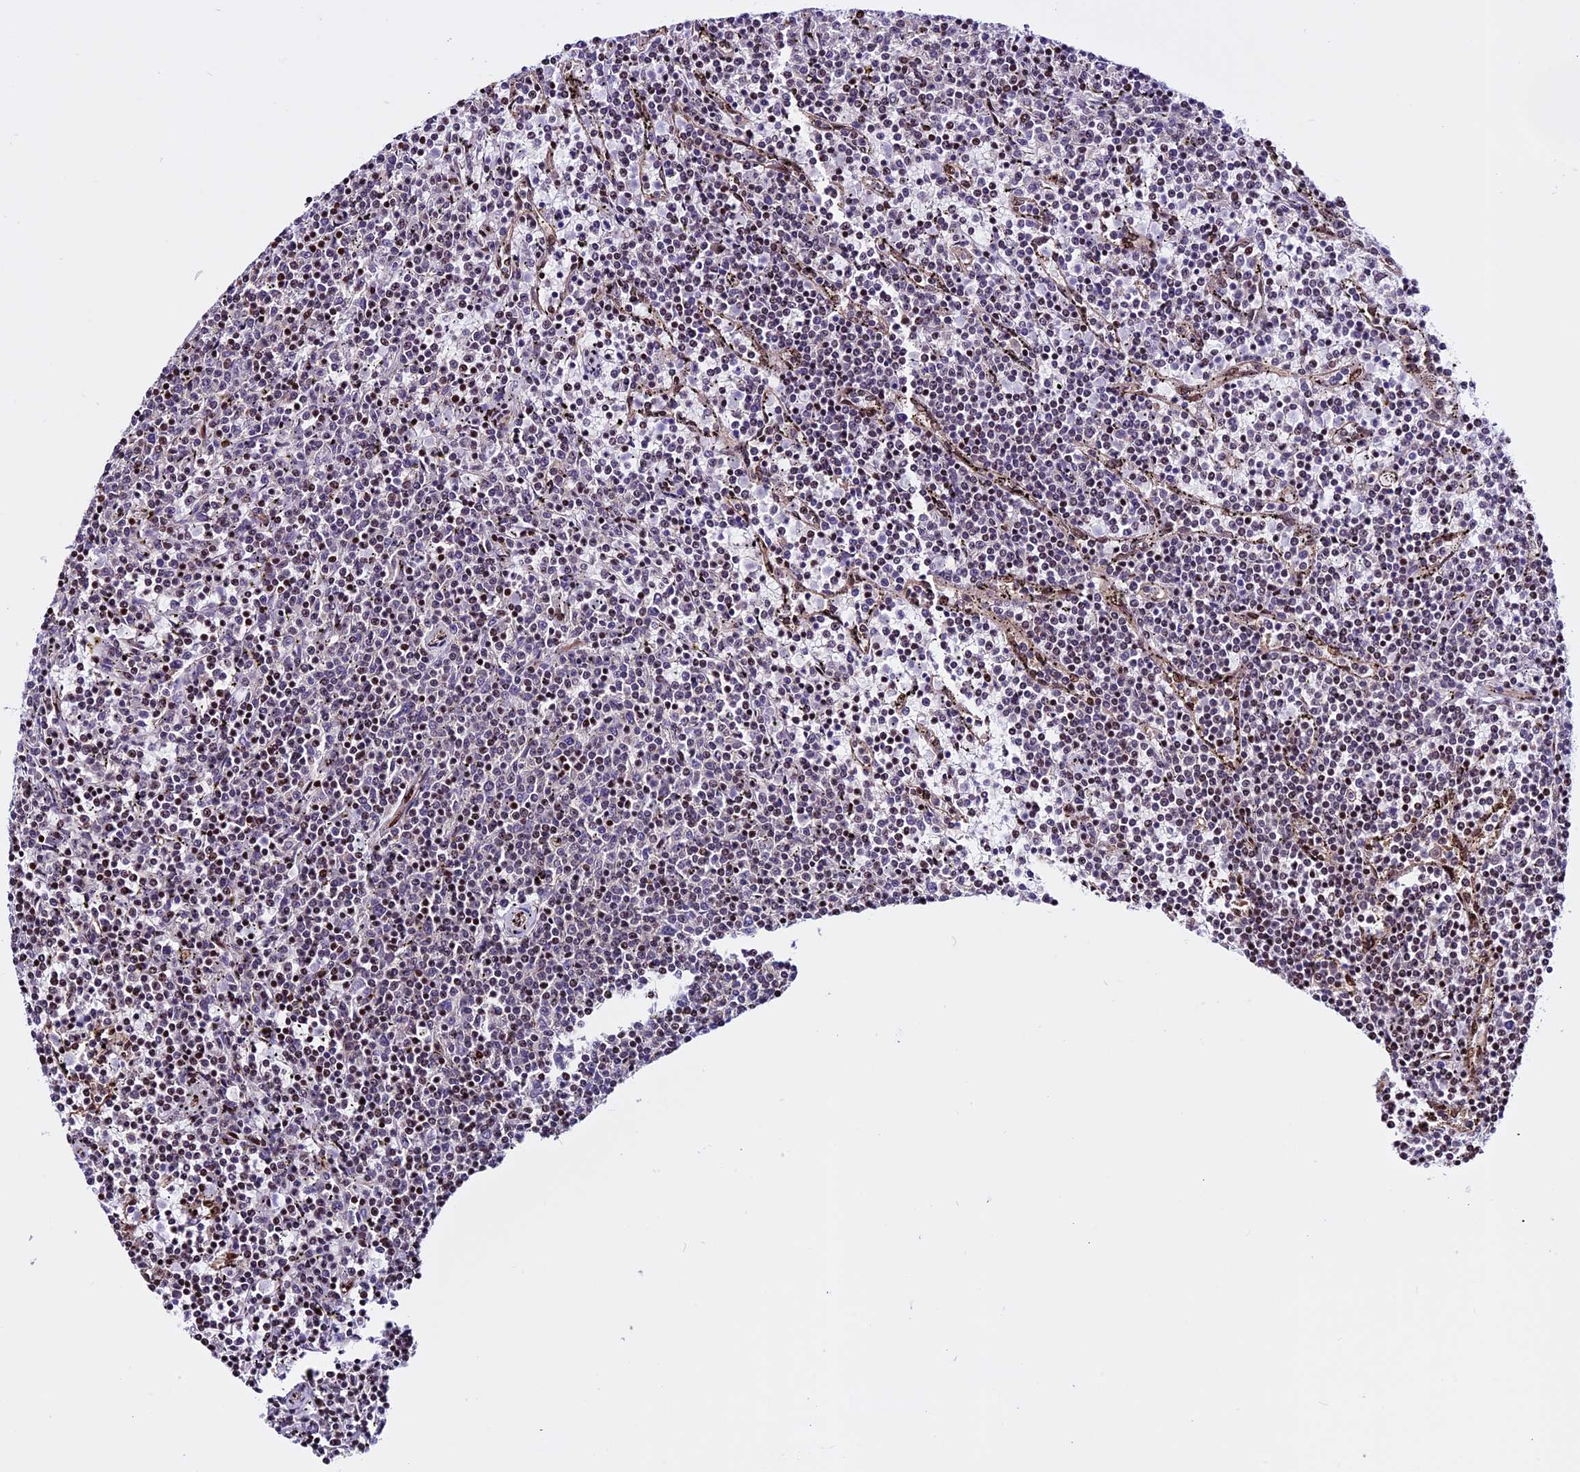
{"staining": {"intensity": "weak", "quantity": "<25%", "location": "nuclear"}, "tissue": "lymphoma", "cell_type": "Tumor cells", "image_type": "cancer", "snomed": [{"axis": "morphology", "description": "Malignant lymphoma, non-Hodgkin's type, Low grade"}, {"axis": "topography", "description": "Spleen"}], "caption": "Lymphoma stained for a protein using immunohistochemistry (IHC) reveals no staining tumor cells.", "gene": "RINL", "patient": {"sex": "female", "age": 50}}